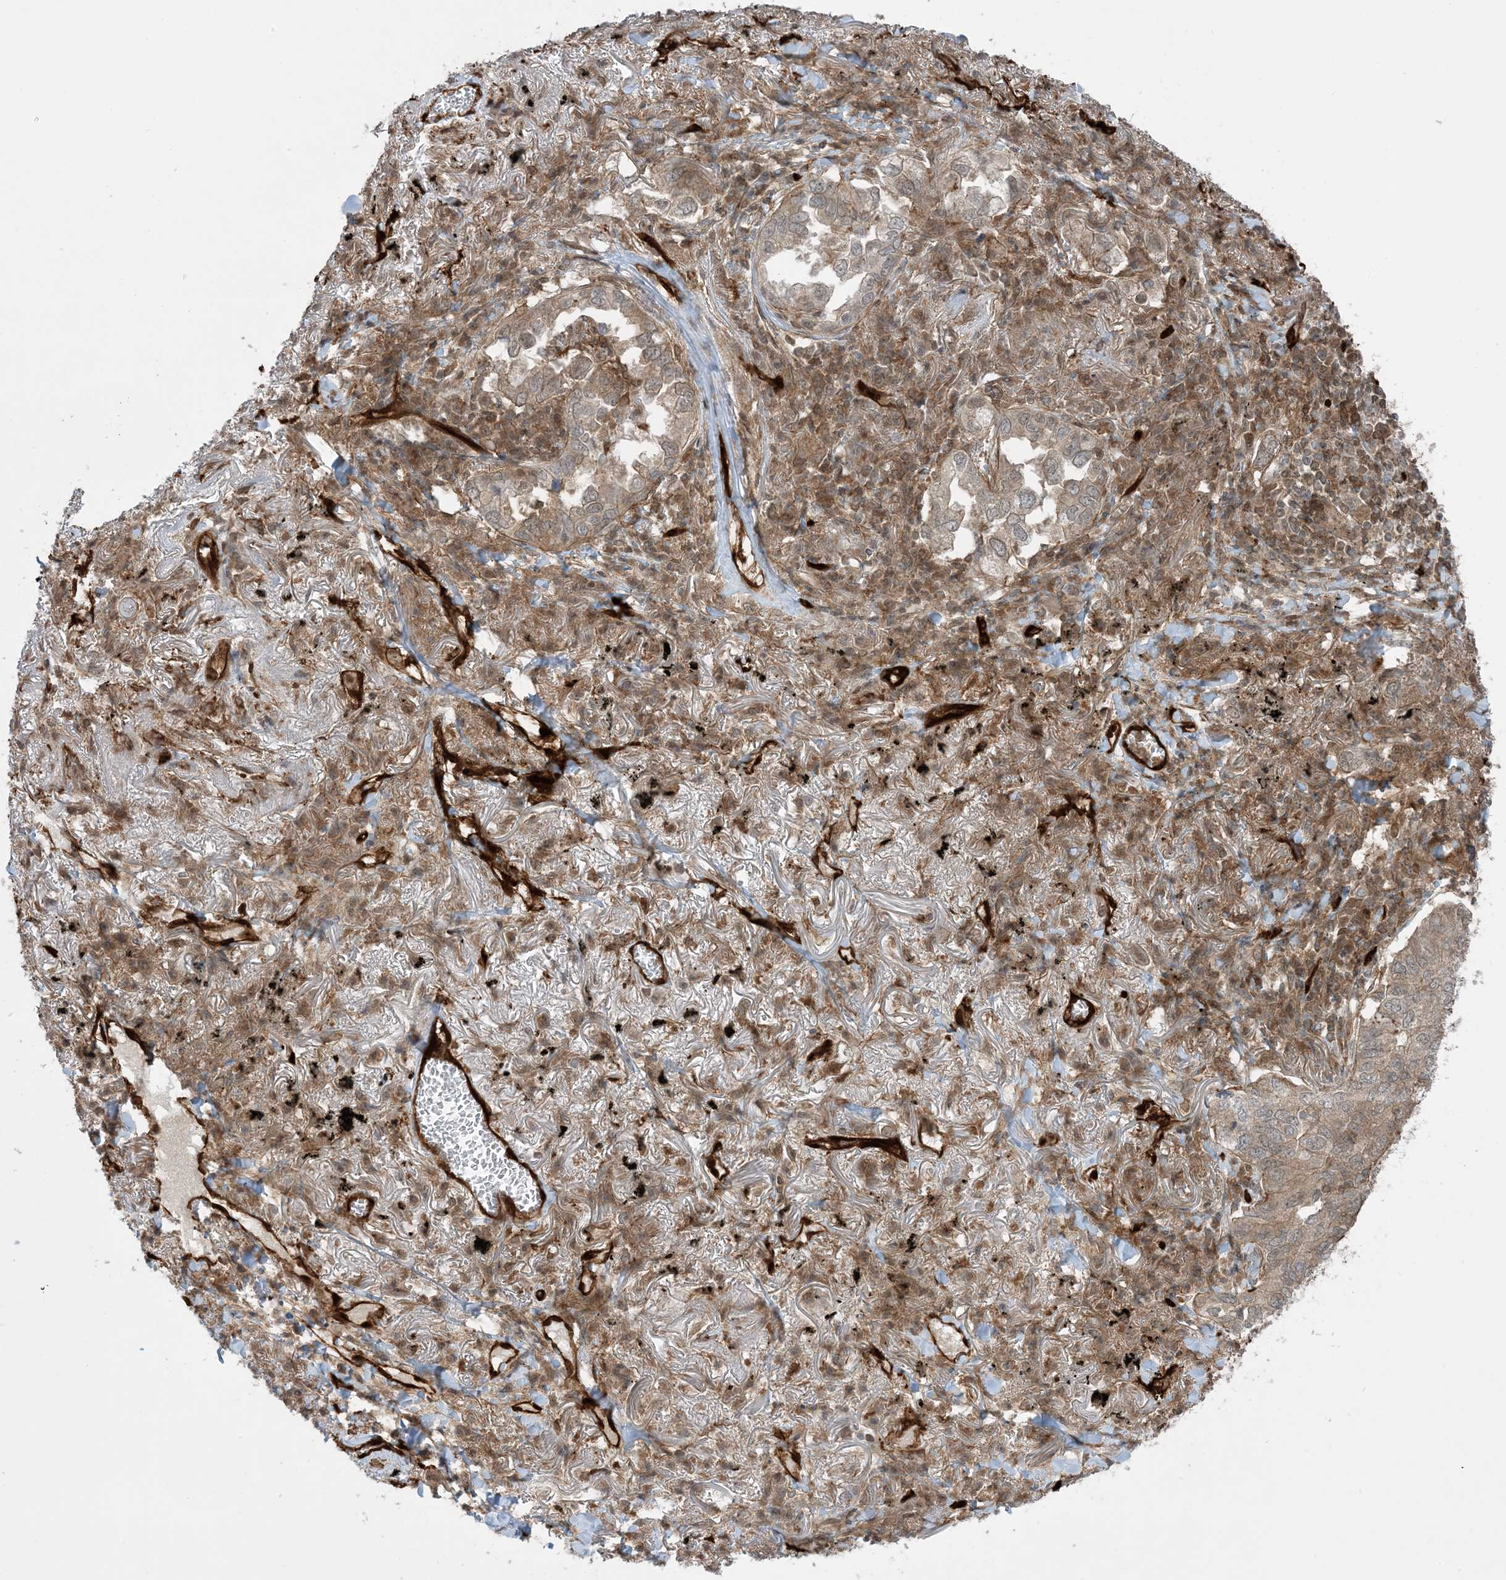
{"staining": {"intensity": "moderate", "quantity": "25%-75%", "location": "cytoplasmic/membranous"}, "tissue": "lung cancer", "cell_type": "Tumor cells", "image_type": "cancer", "snomed": [{"axis": "morphology", "description": "Adenocarcinoma, NOS"}, {"axis": "topography", "description": "Lung"}], "caption": "This is a histology image of immunohistochemistry (IHC) staining of adenocarcinoma (lung), which shows moderate staining in the cytoplasmic/membranous of tumor cells.", "gene": "PPM1F", "patient": {"sex": "male", "age": 65}}